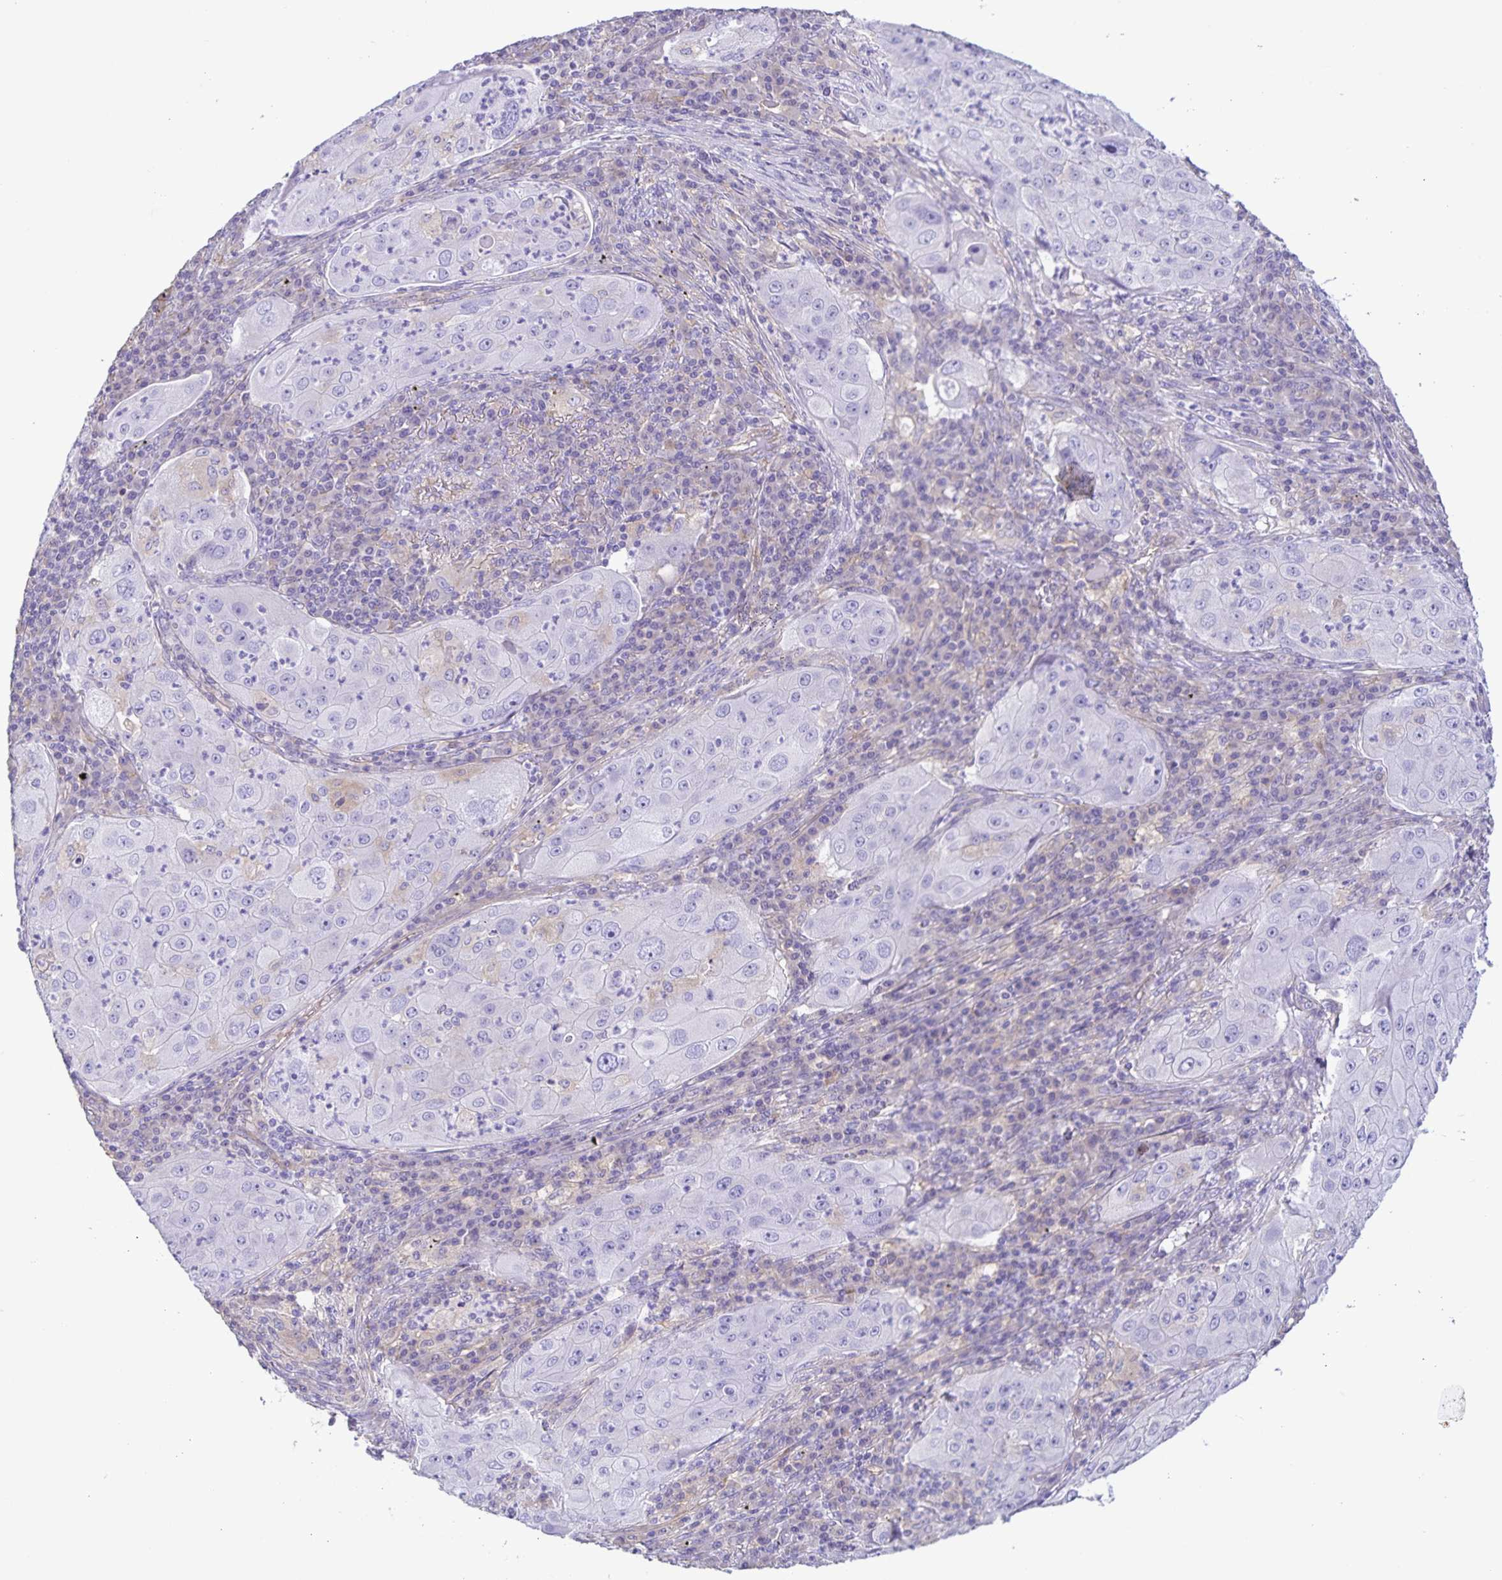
{"staining": {"intensity": "negative", "quantity": "none", "location": "none"}, "tissue": "lung cancer", "cell_type": "Tumor cells", "image_type": "cancer", "snomed": [{"axis": "morphology", "description": "Squamous cell carcinoma, NOS"}, {"axis": "topography", "description": "Lung"}], "caption": "Squamous cell carcinoma (lung) stained for a protein using immunohistochemistry (IHC) demonstrates no staining tumor cells.", "gene": "BOLL", "patient": {"sex": "female", "age": 59}}